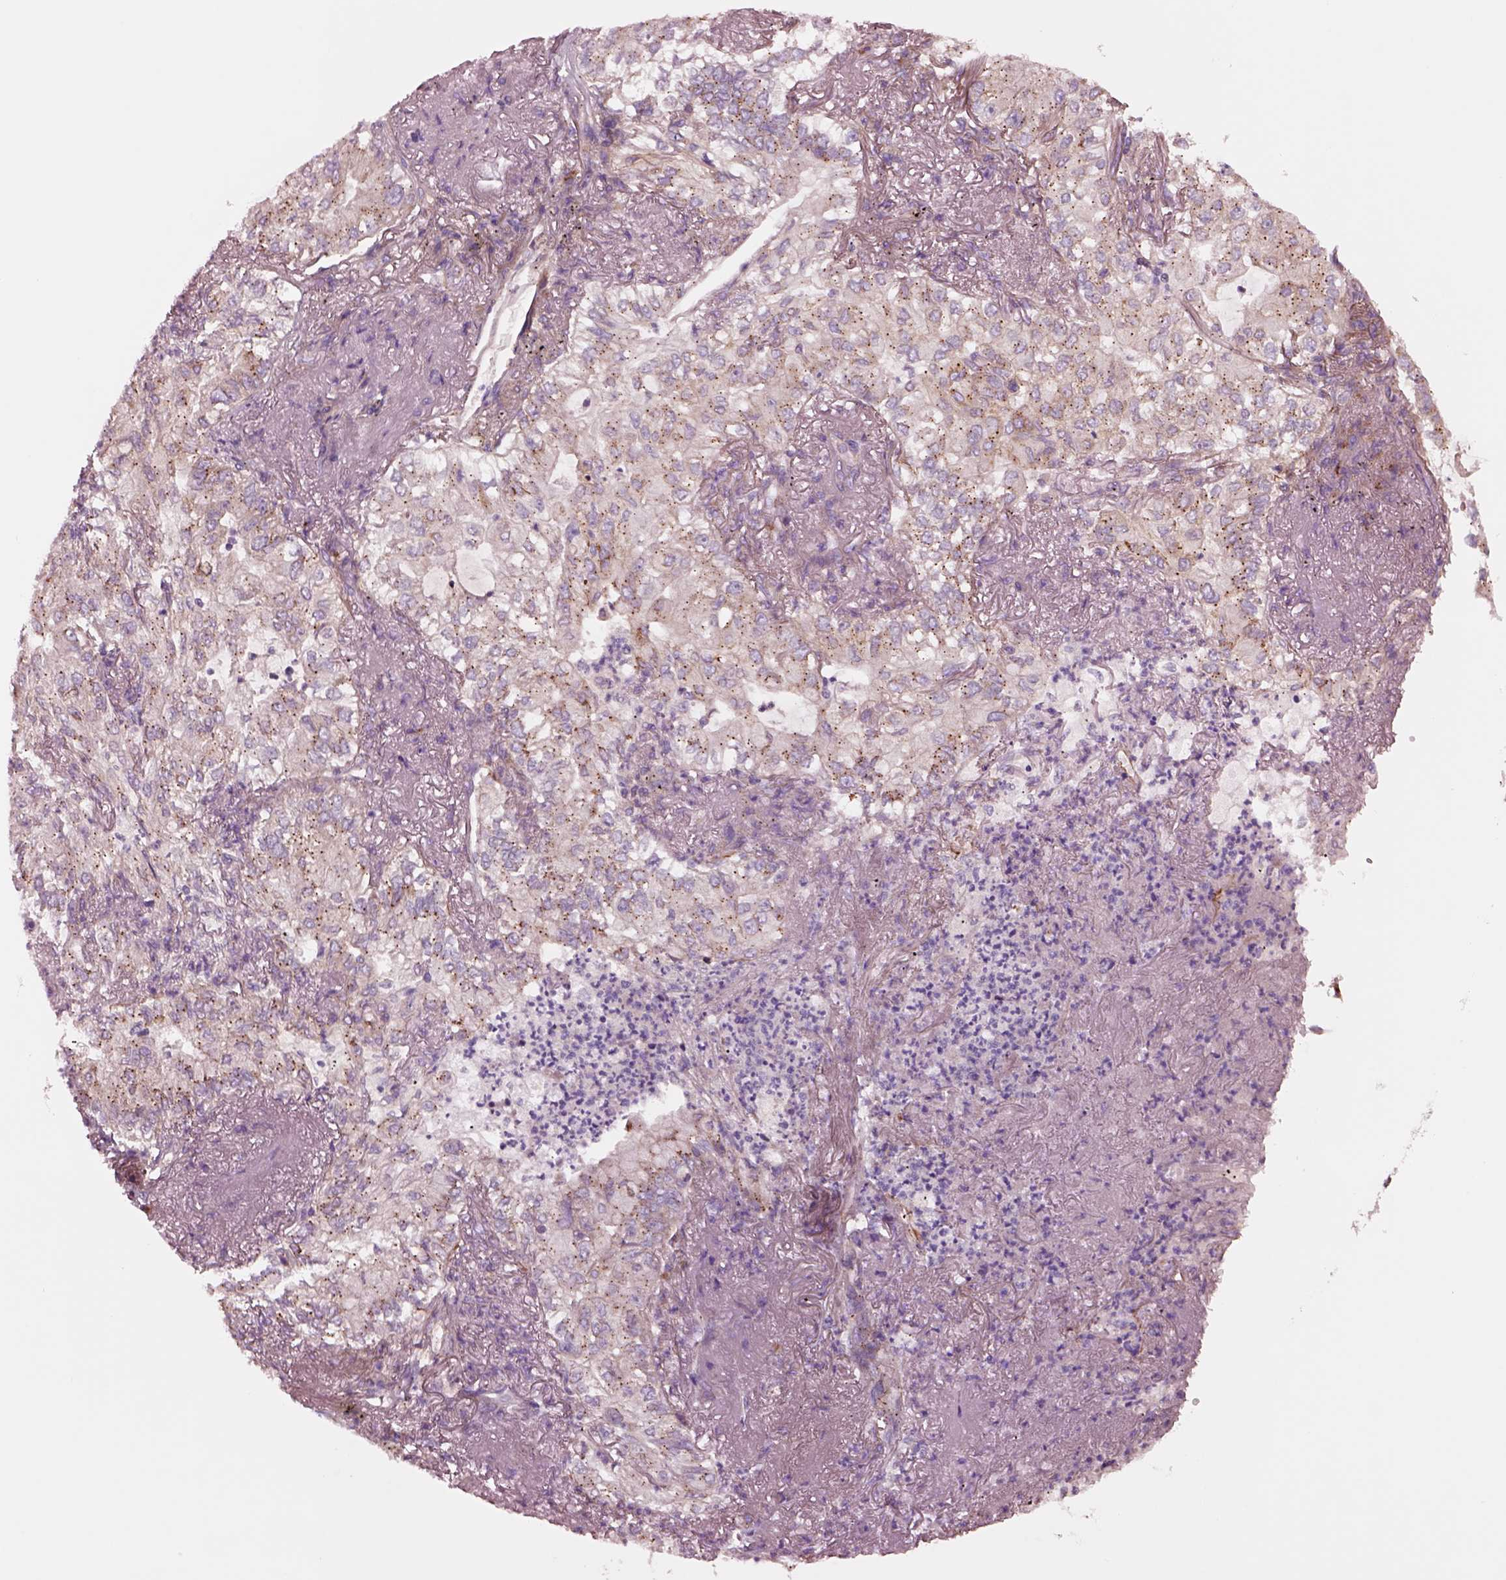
{"staining": {"intensity": "negative", "quantity": "none", "location": "none"}, "tissue": "lung cancer", "cell_type": "Tumor cells", "image_type": "cancer", "snomed": [{"axis": "morphology", "description": "Adenocarcinoma, NOS"}, {"axis": "topography", "description": "Lung"}], "caption": "This is a image of IHC staining of lung adenocarcinoma, which shows no positivity in tumor cells.", "gene": "SEC23A", "patient": {"sex": "female", "age": 73}}